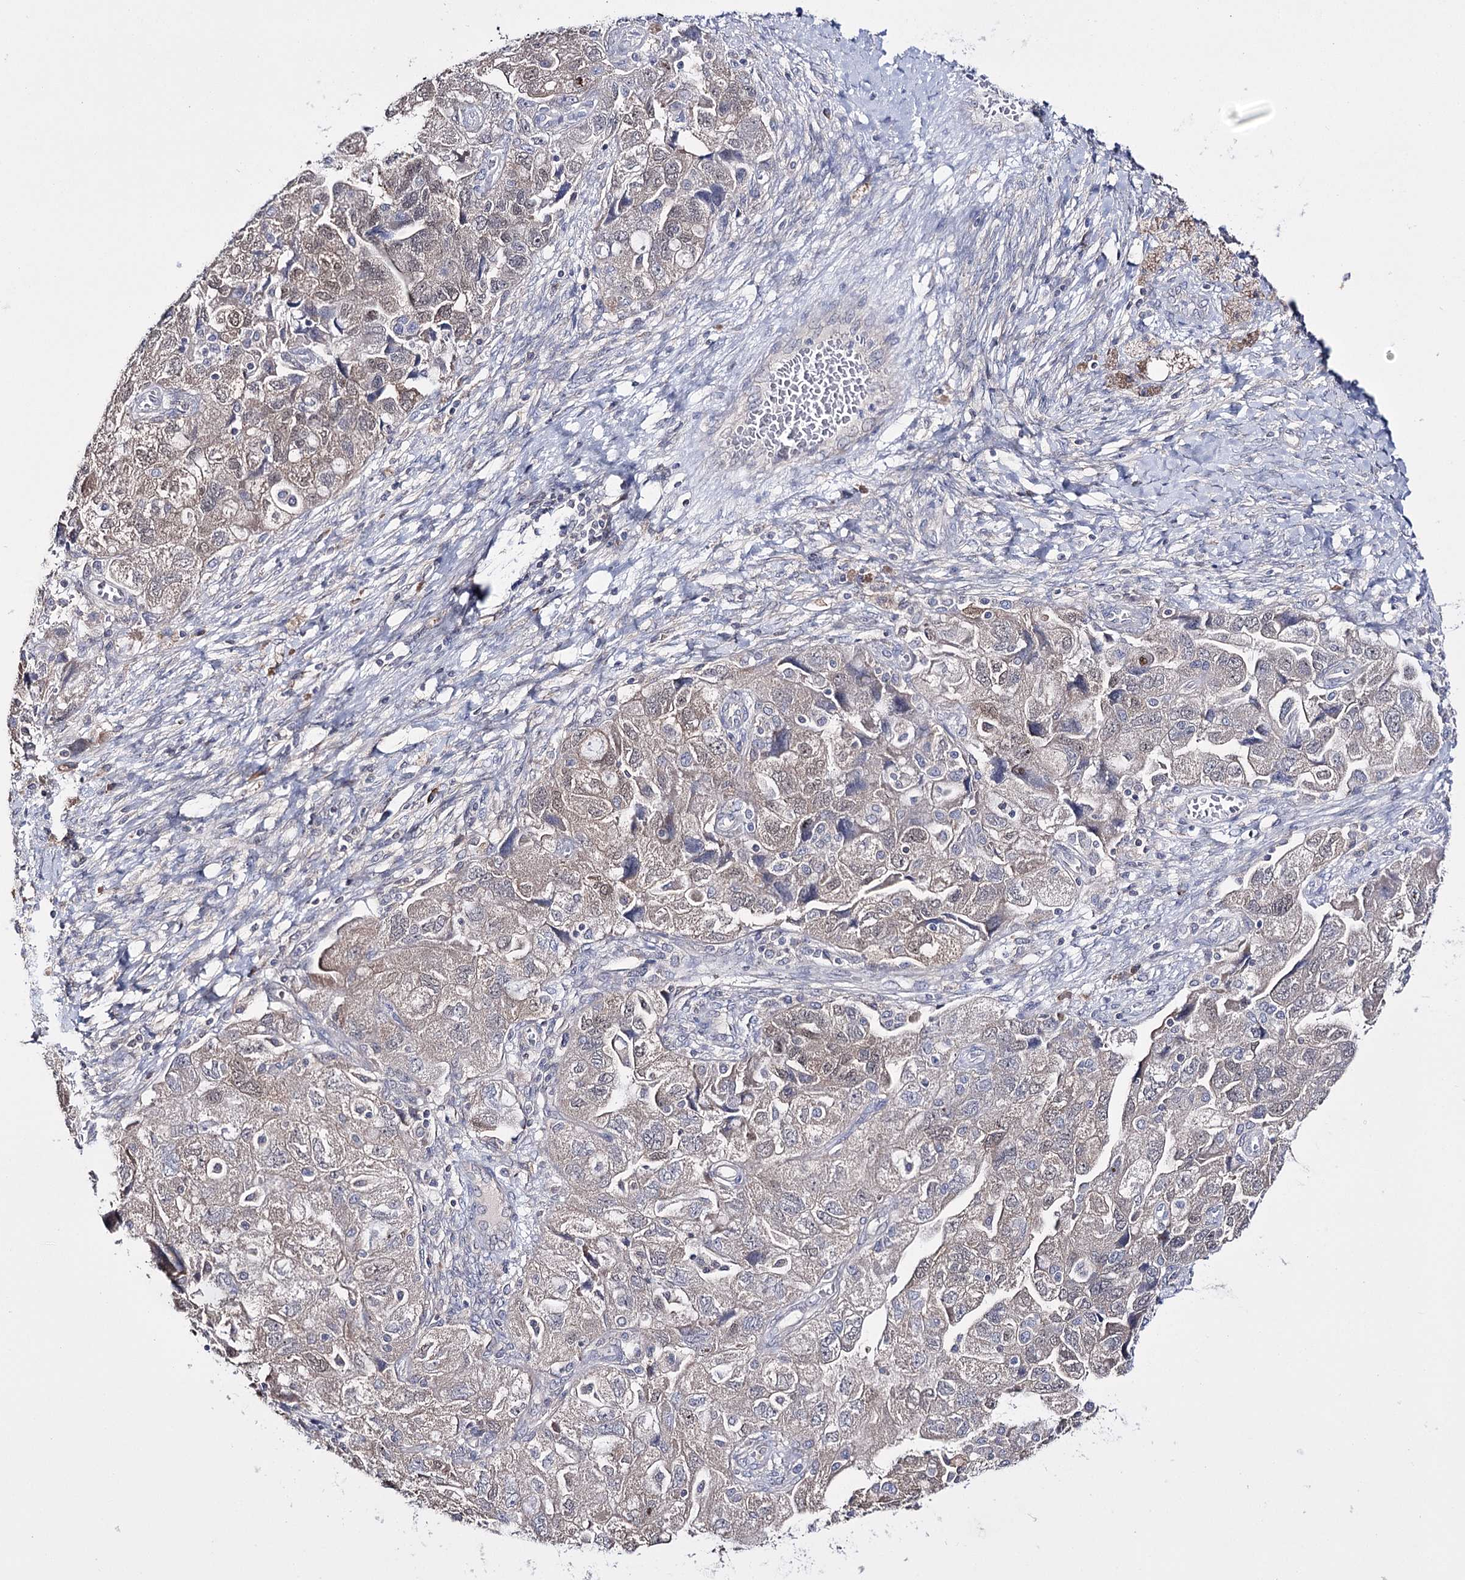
{"staining": {"intensity": "weak", "quantity": "25%-75%", "location": "nuclear"}, "tissue": "ovarian cancer", "cell_type": "Tumor cells", "image_type": "cancer", "snomed": [{"axis": "morphology", "description": "Carcinoma, NOS"}, {"axis": "morphology", "description": "Cystadenocarcinoma, serous, NOS"}, {"axis": "topography", "description": "Ovary"}], "caption": "Ovarian cancer stained for a protein demonstrates weak nuclear positivity in tumor cells.", "gene": "PTER", "patient": {"sex": "female", "age": 69}}